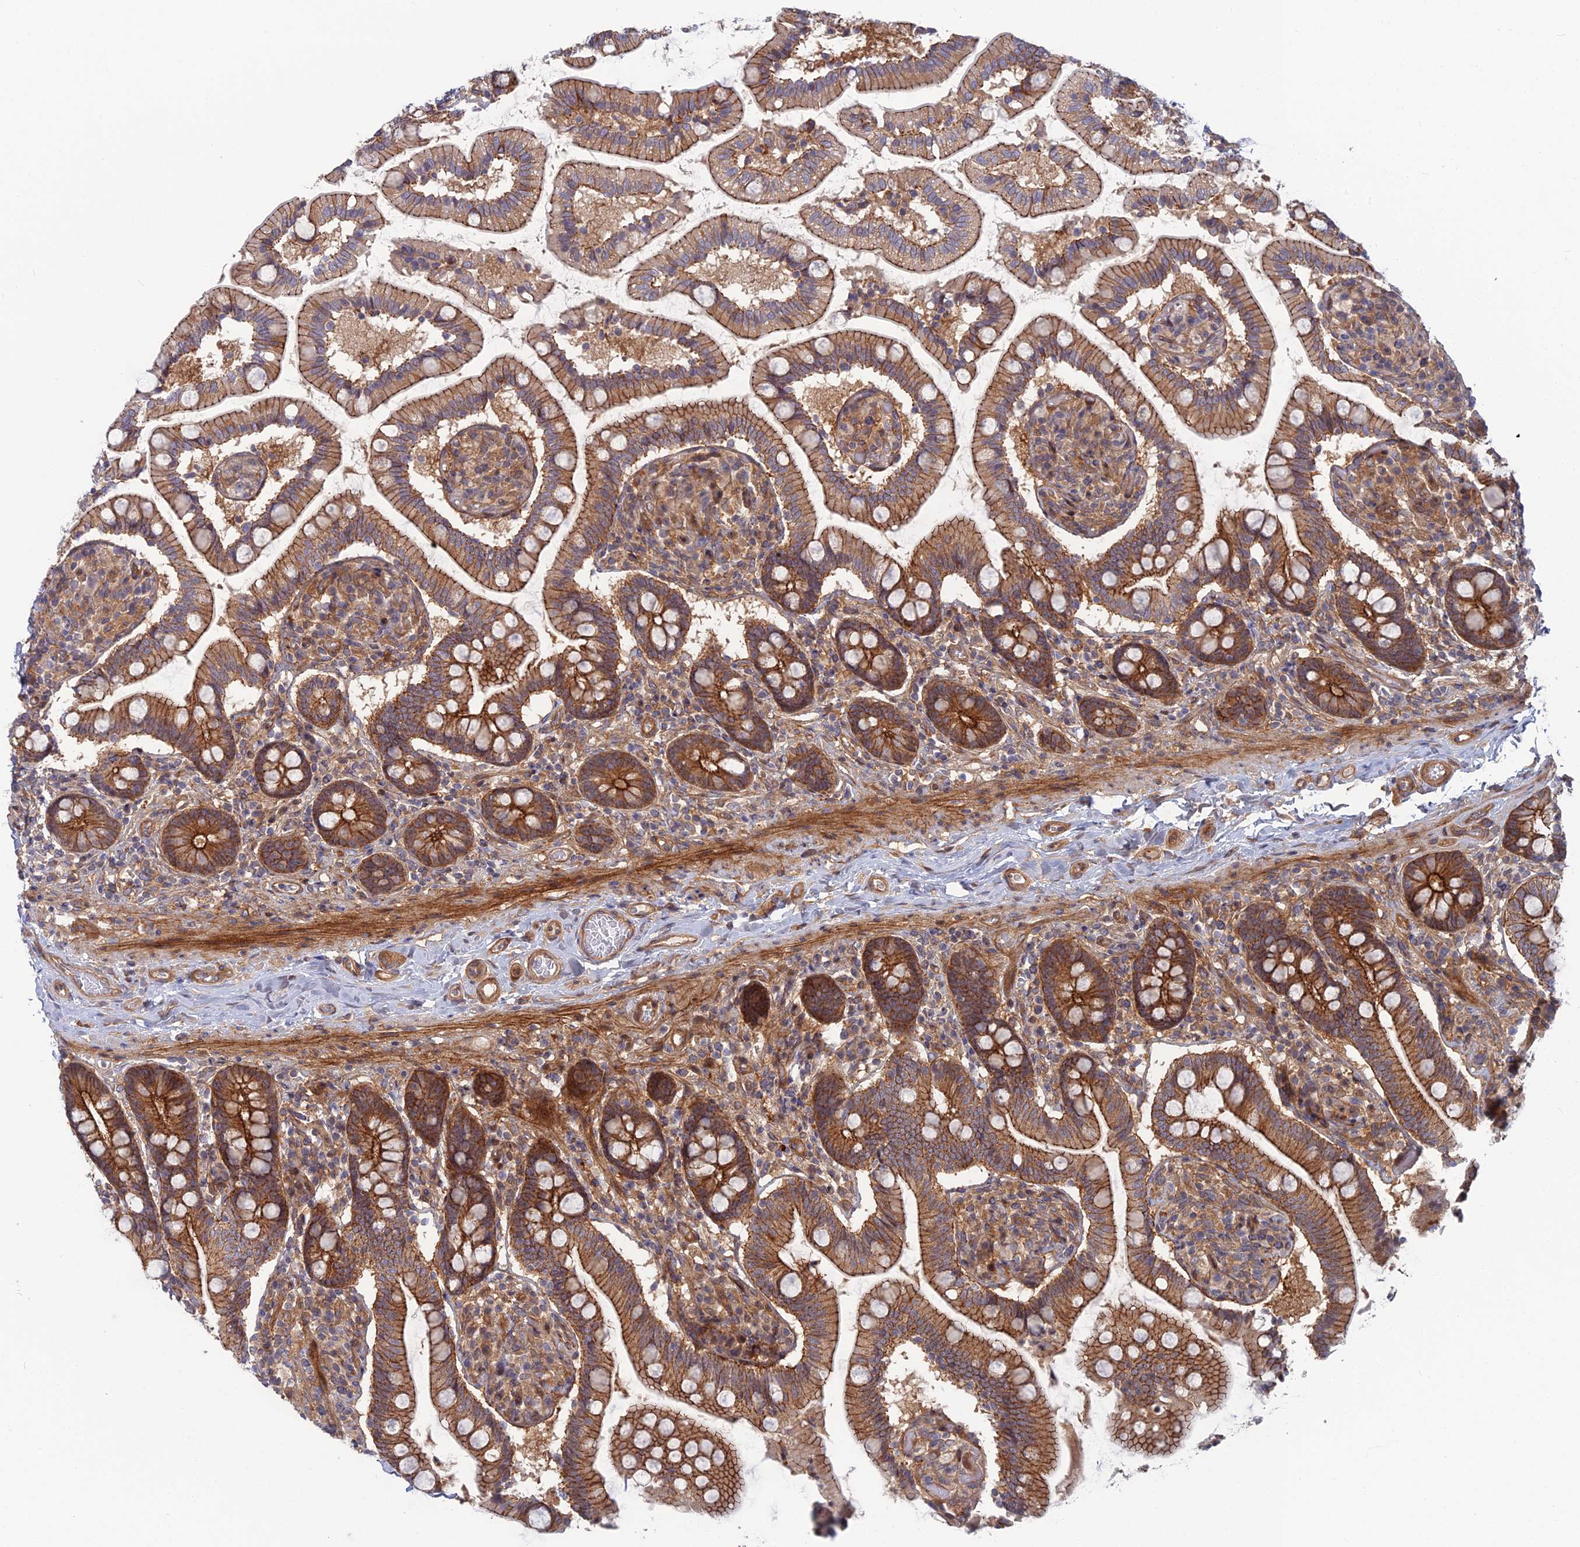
{"staining": {"intensity": "moderate", "quantity": ">75%", "location": "cytoplasmic/membranous"}, "tissue": "small intestine", "cell_type": "Glandular cells", "image_type": "normal", "snomed": [{"axis": "morphology", "description": "Normal tissue, NOS"}, {"axis": "topography", "description": "Small intestine"}], "caption": "Glandular cells show medium levels of moderate cytoplasmic/membranous expression in about >75% of cells in unremarkable human small intestine.", "gene": "ABHD1", "patient": {"sex": "female", "age": 64}}